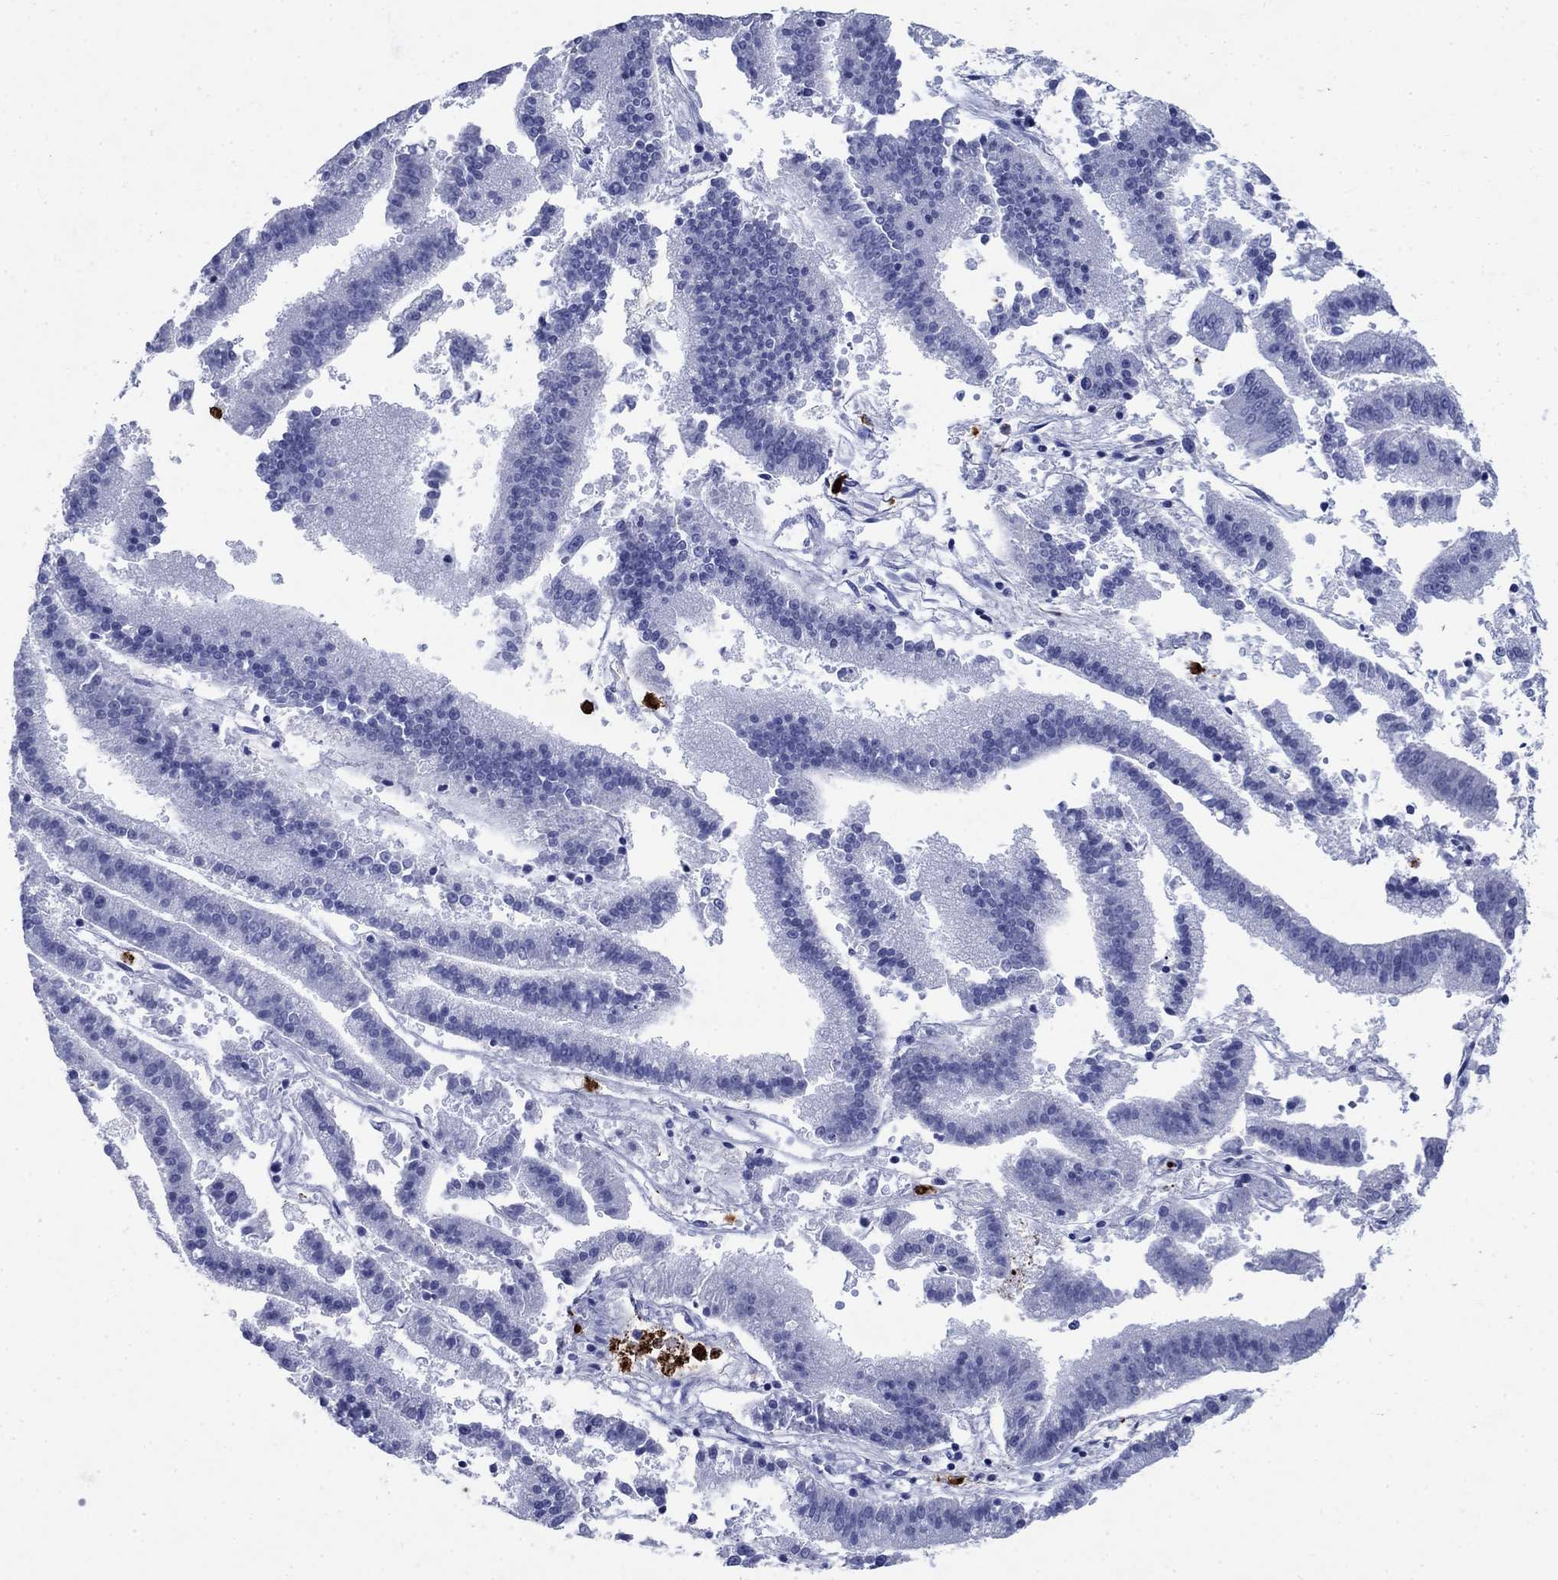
{"staining": {"intensity": "negative", "quantity": "none", "location": "none"}, "tissue": "endometrial cancer", "cell_type": "Tumor cells", "image_type": "cancer", "snomed": [{"axis": "morphology", "description": "Adenocarcinoma, NOS"}, {"axis": "topography", "description": "Endometrium"}], "caption": "Tumor cells show no significant protein staining in adenocarcinoma (endometrial). (Brightfield microscopy of DAB (3,3'-diaminobenzidine) IHC at high magnification).", "gene": "AZU1", "patient": {"sex": "female", "age": 66}}